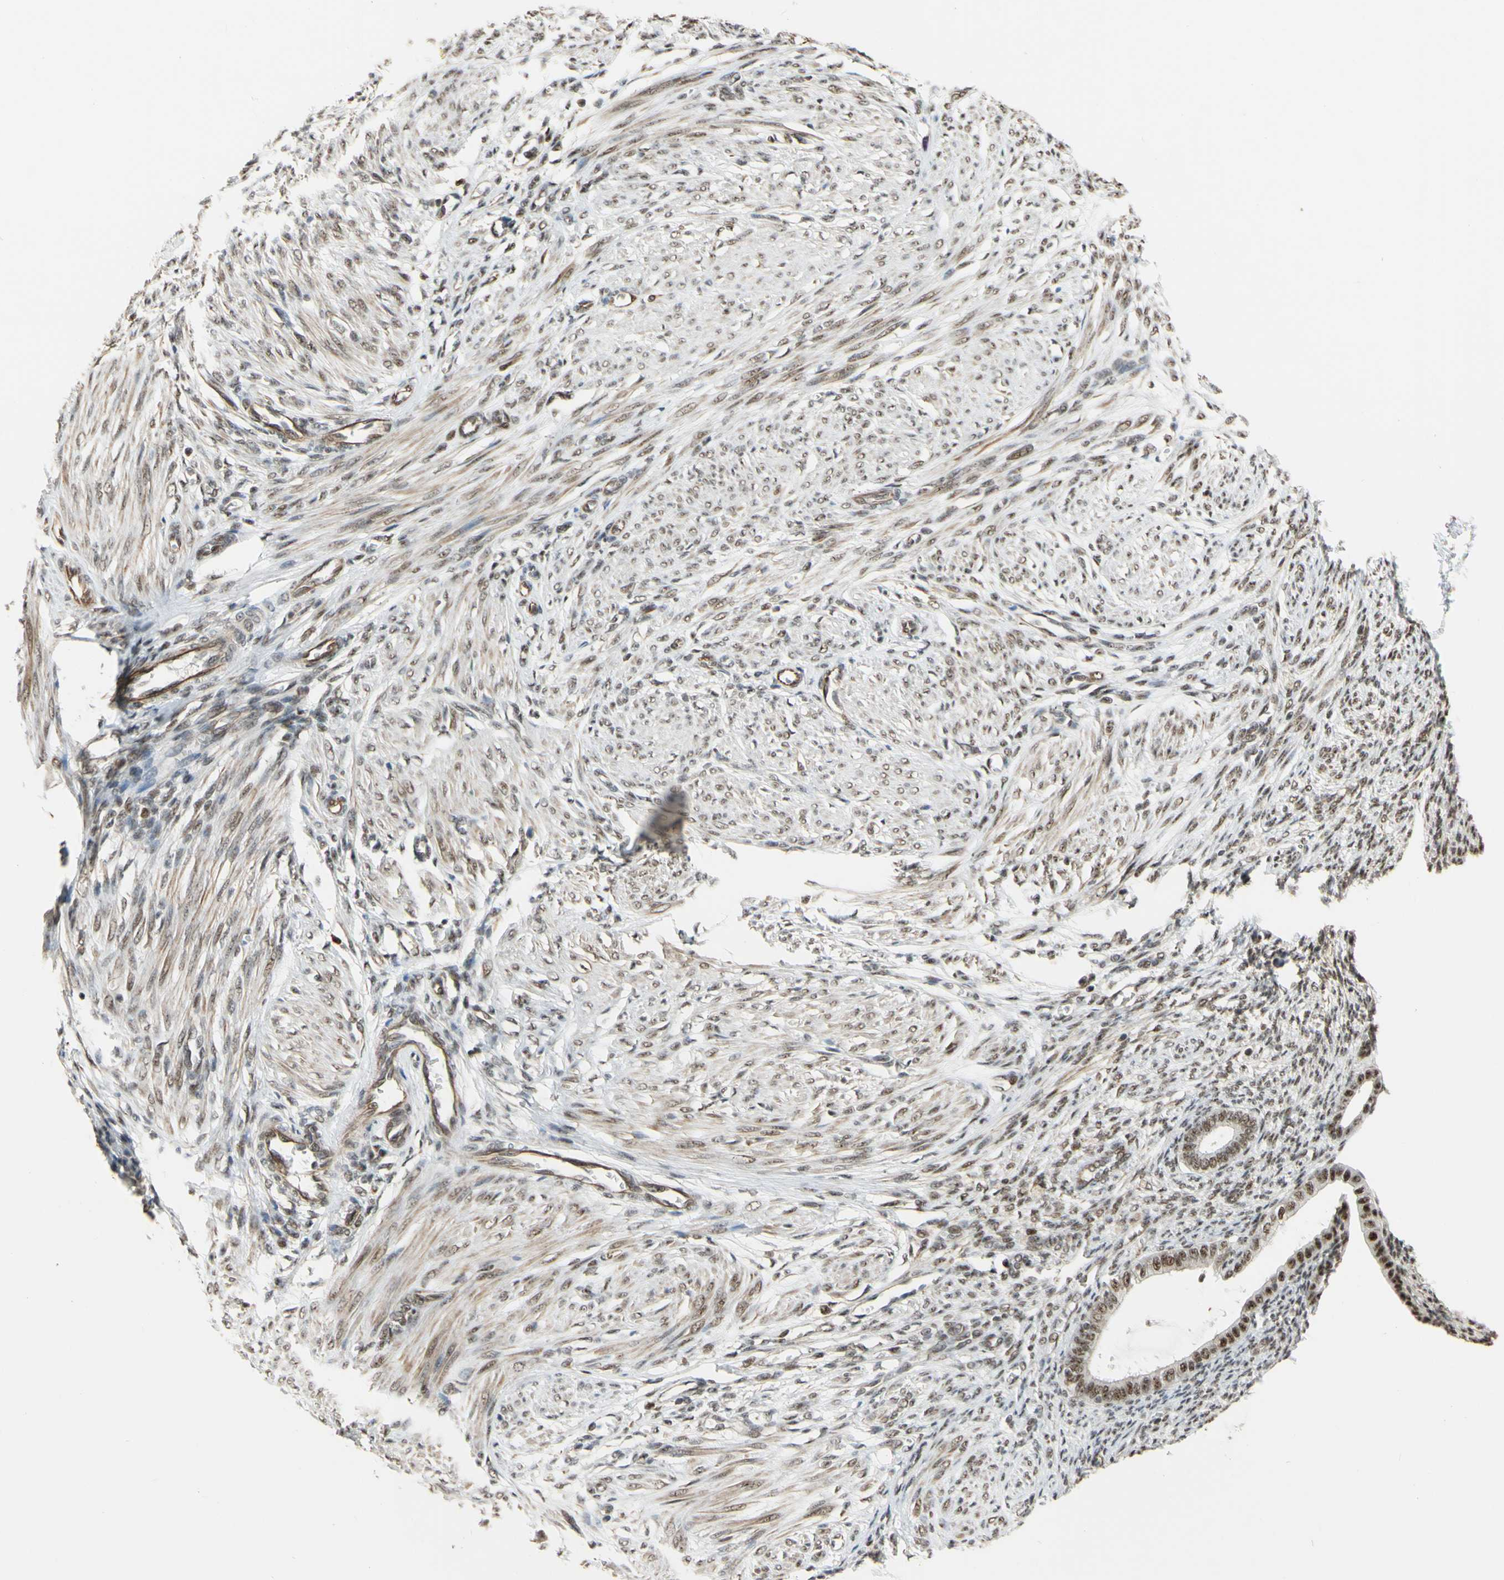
{"staining": {"intensity": "weak", "quantity": "25%-75%", "location": "nuclear"}, "tissue": "endometrium", "cell_type": "Cells in endometrial stroma", "image_type": "normal", "snomed": [{"axis": "morphology", "description": "Normal tissue, NOS"}, {"axis": "topography", "description": "Endometrium"}], "caption": "DAB (3,3'-diaminobenzidine) immunohistochemical staining of normal endometrium displays weak nuclear protein expression in approximately 25%-75% of cells in endometrial stroma.", "gene": "SAP18", "patient": {"sex": "female", "age": 72}}